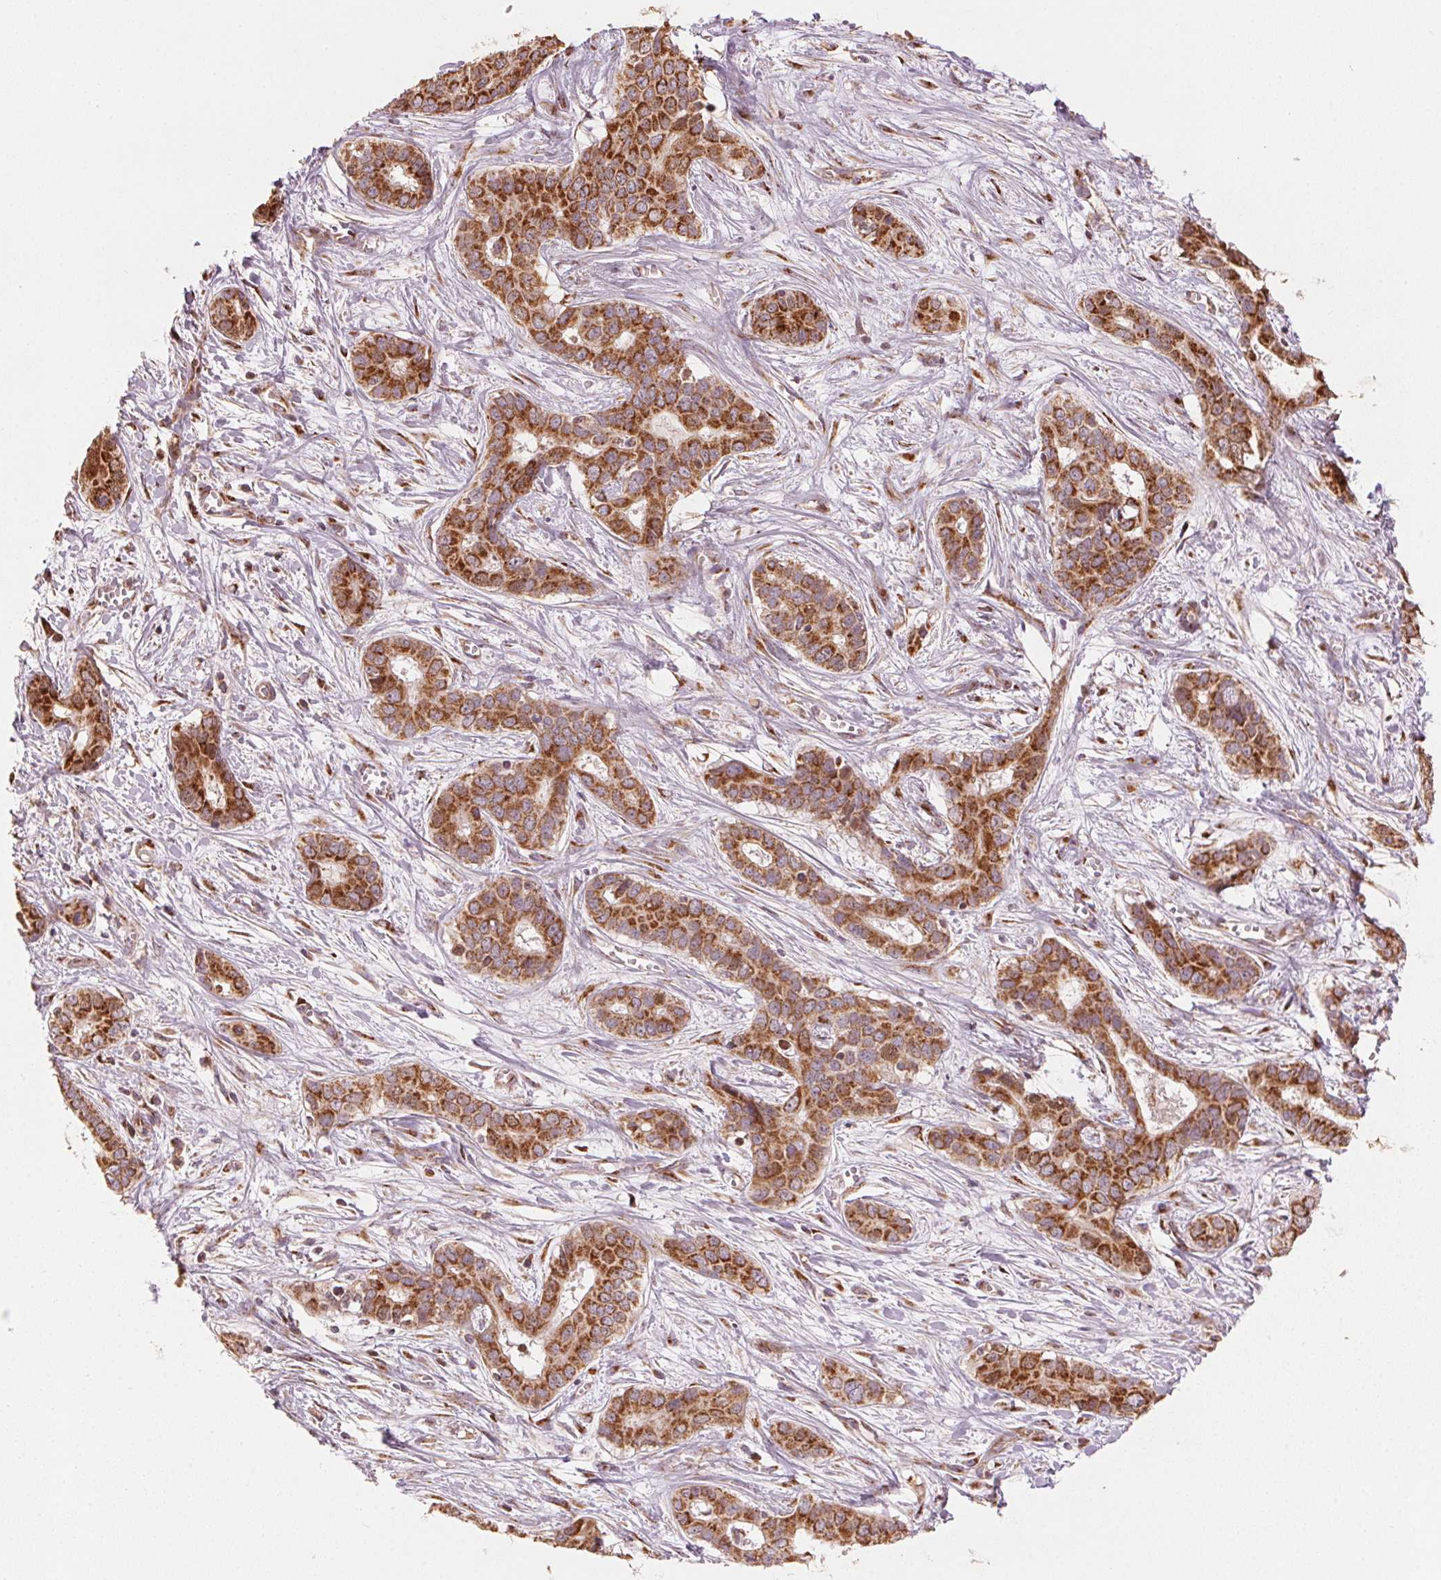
{"staining": {"intensity": "strong", "quantity": ">75%", "location": "cytoplasmic/membranous"}, "tissue": "liver cancer", "cell_type": "Tumor cells", "image_type": "cancer", "snomed": [{"axis": "morphology", "description": "Cholangiocarcinoma"}, {"axis": "topography", "description": "Liver"}], "caption": "Strong cytoplasmic/membranous positivity is appreciated in about >75% of tumor cells in liver cholangiocarcinoma.", "gene": "TOMM70", "patient": {"sex": "female", "age": 65}}